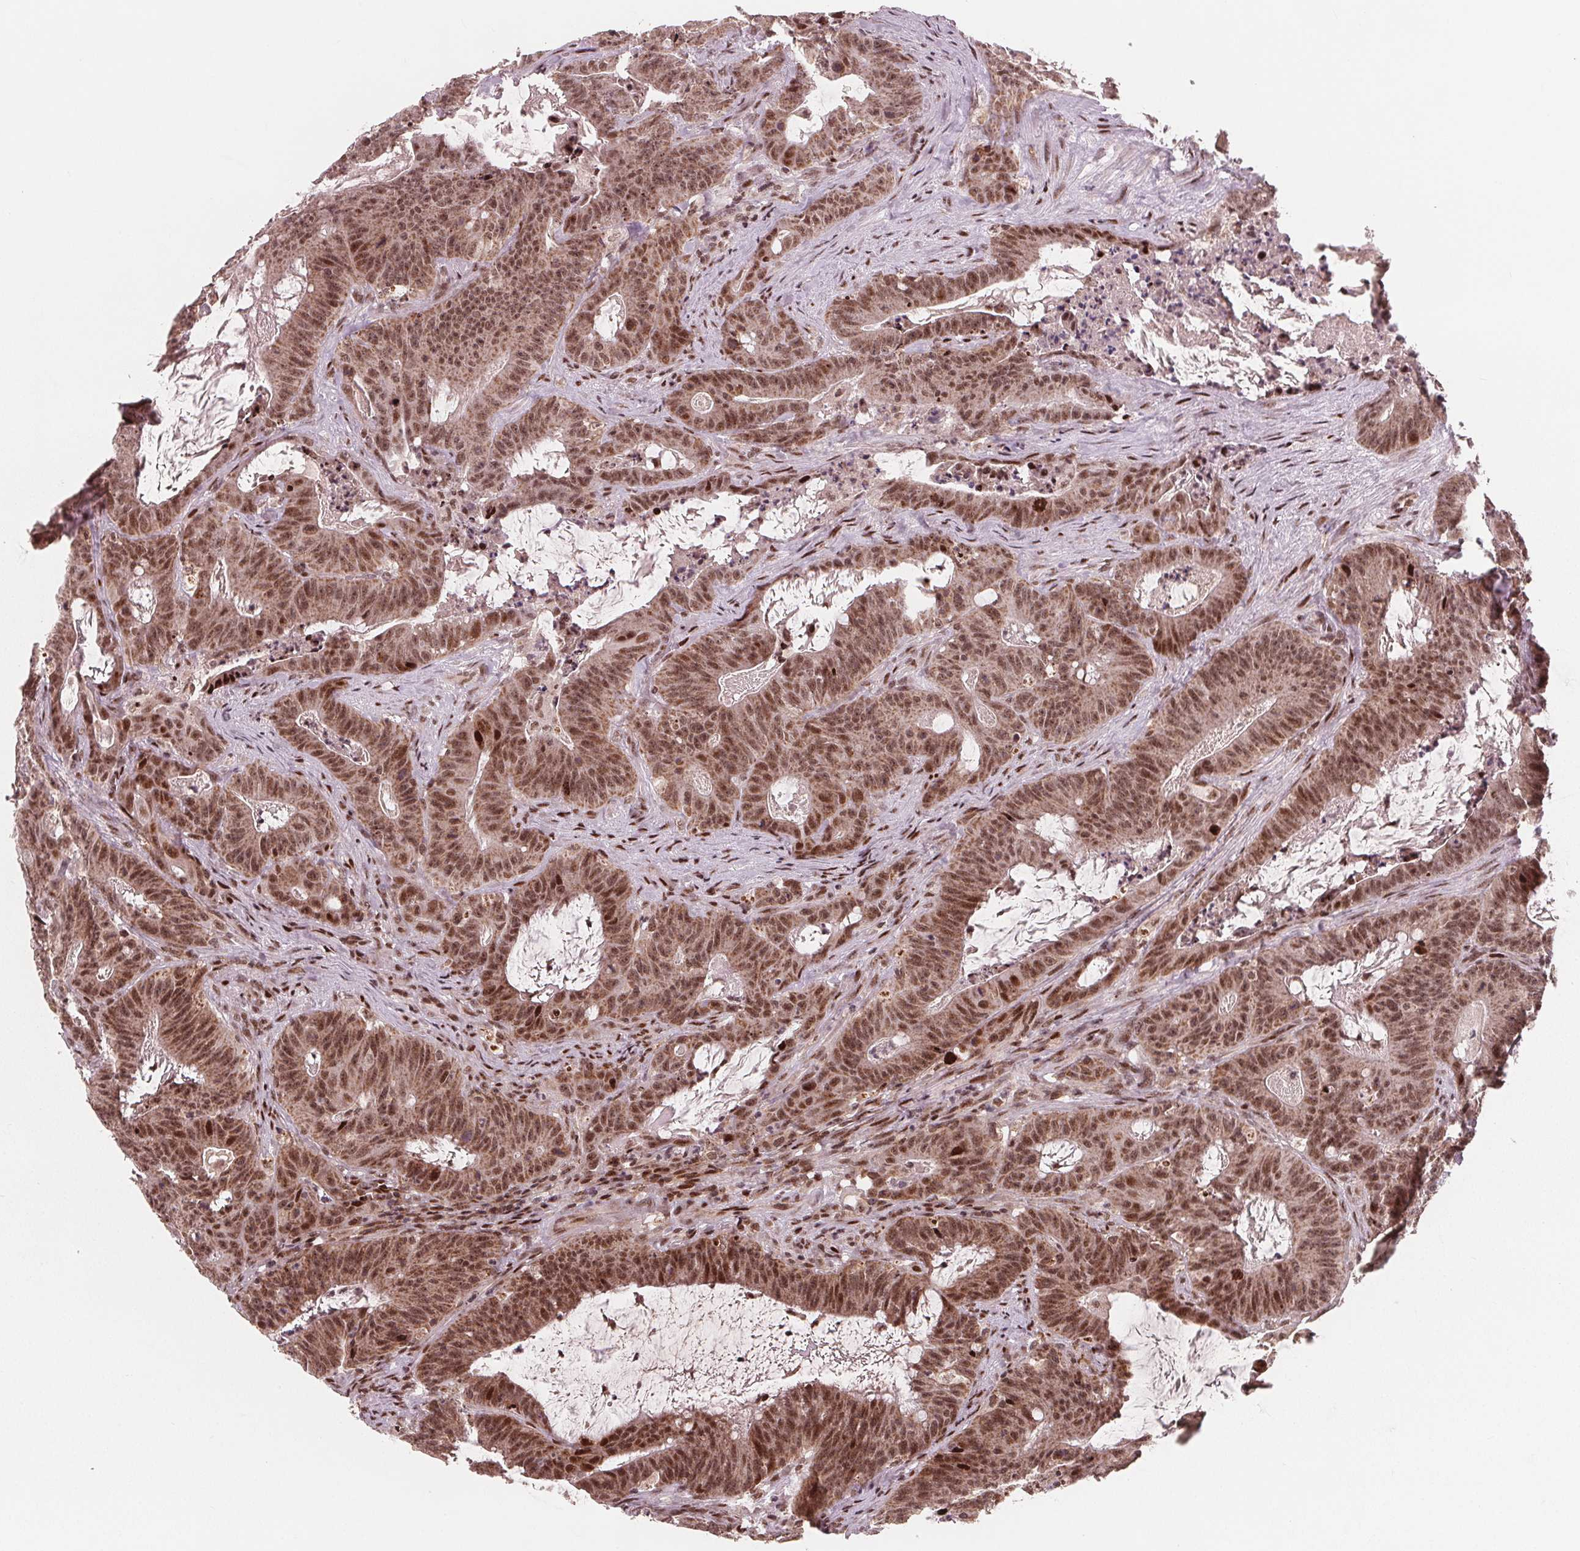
{"staining": {"intensity": "moderate", "quantity": ">75%", "location": "cytoplasmic/membranous,nuclear"}, "tissue": "colorectal cancer", "cell_type": "Tumor cells", "image_type": "cancer", "snomed": [{"axis": "morphology", "description": "Adenocarcinoma, NOS"}, {"axis": "topography", "description": "Colon"}], "caption": "Tumor cells demonstrate moderate cytoplasmic/membranous and nuclear positivity in about >75% of cells in colorectal cancer (adenocarcinoma). (DAB IHC, brown staining for protein, blue staining for nuclei).", "gene": "SNRNP35", "patient": {"sex": "male", "age": 33}}